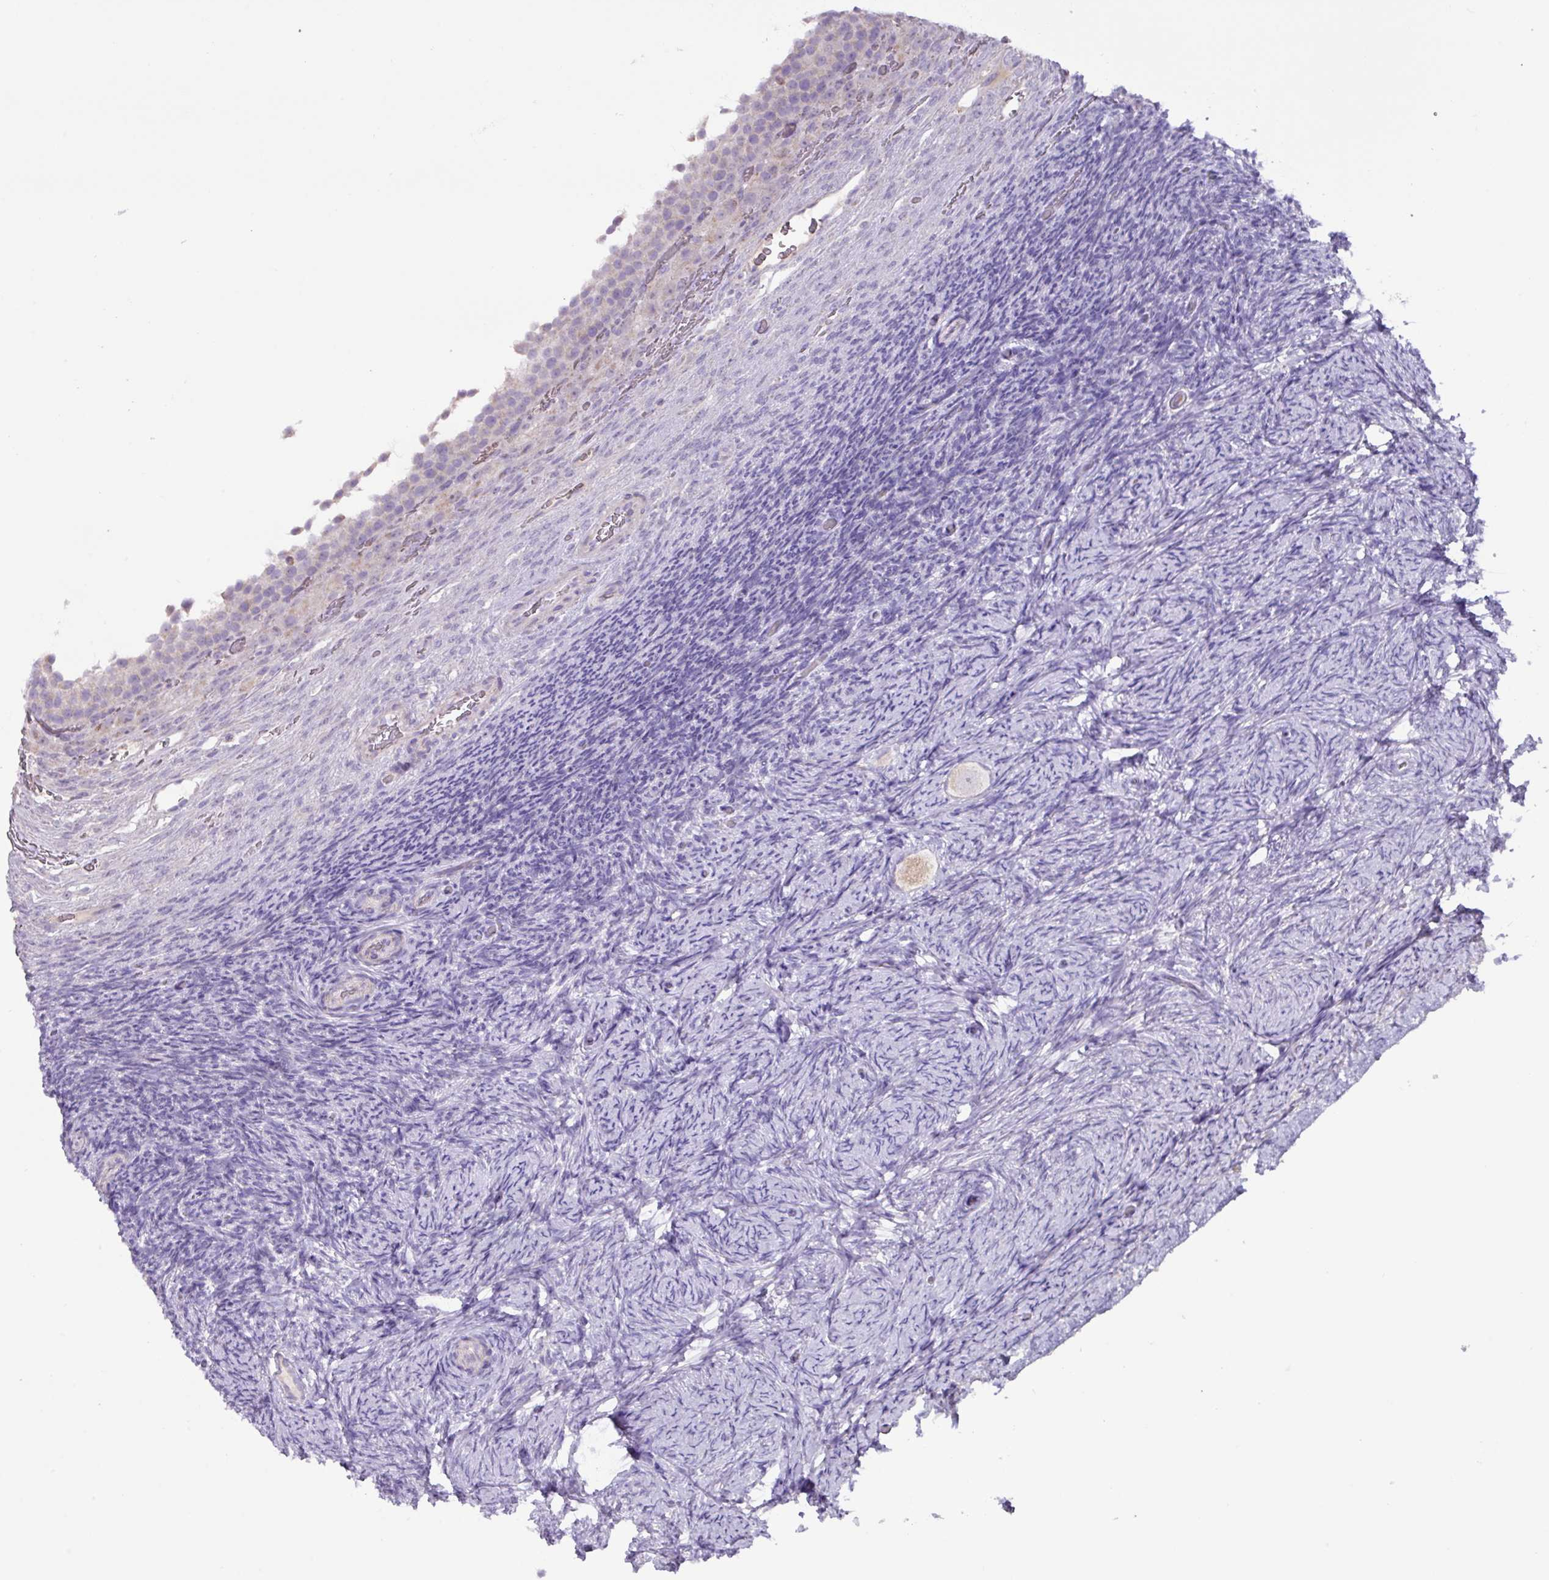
{"staining": {"intensity": "weak", "quantity": "25%-75%", "location": "cytoplasmic/membranous"}, "tissue": "ovary", "cell_type": "Follicle cells", "image_type": "normal", "snomed": [{"axis": "morphology", "description": "Normal tissue, NOS"}, {"axis": "topography", "description": "Ovary"}], "caption": "Immunohistochemical staining of normal human ovary displays weak cytoplasmic/membranous protein staining in about 25%-75% of follicle cells. (Stains: DAB (3,3'-diaminobenzidine) in brown, nuclei in blue, Microscopy: brightfield microscopy at high magnification).", "gene": "MT", "patient": {"sex": "female", "age": 34}}